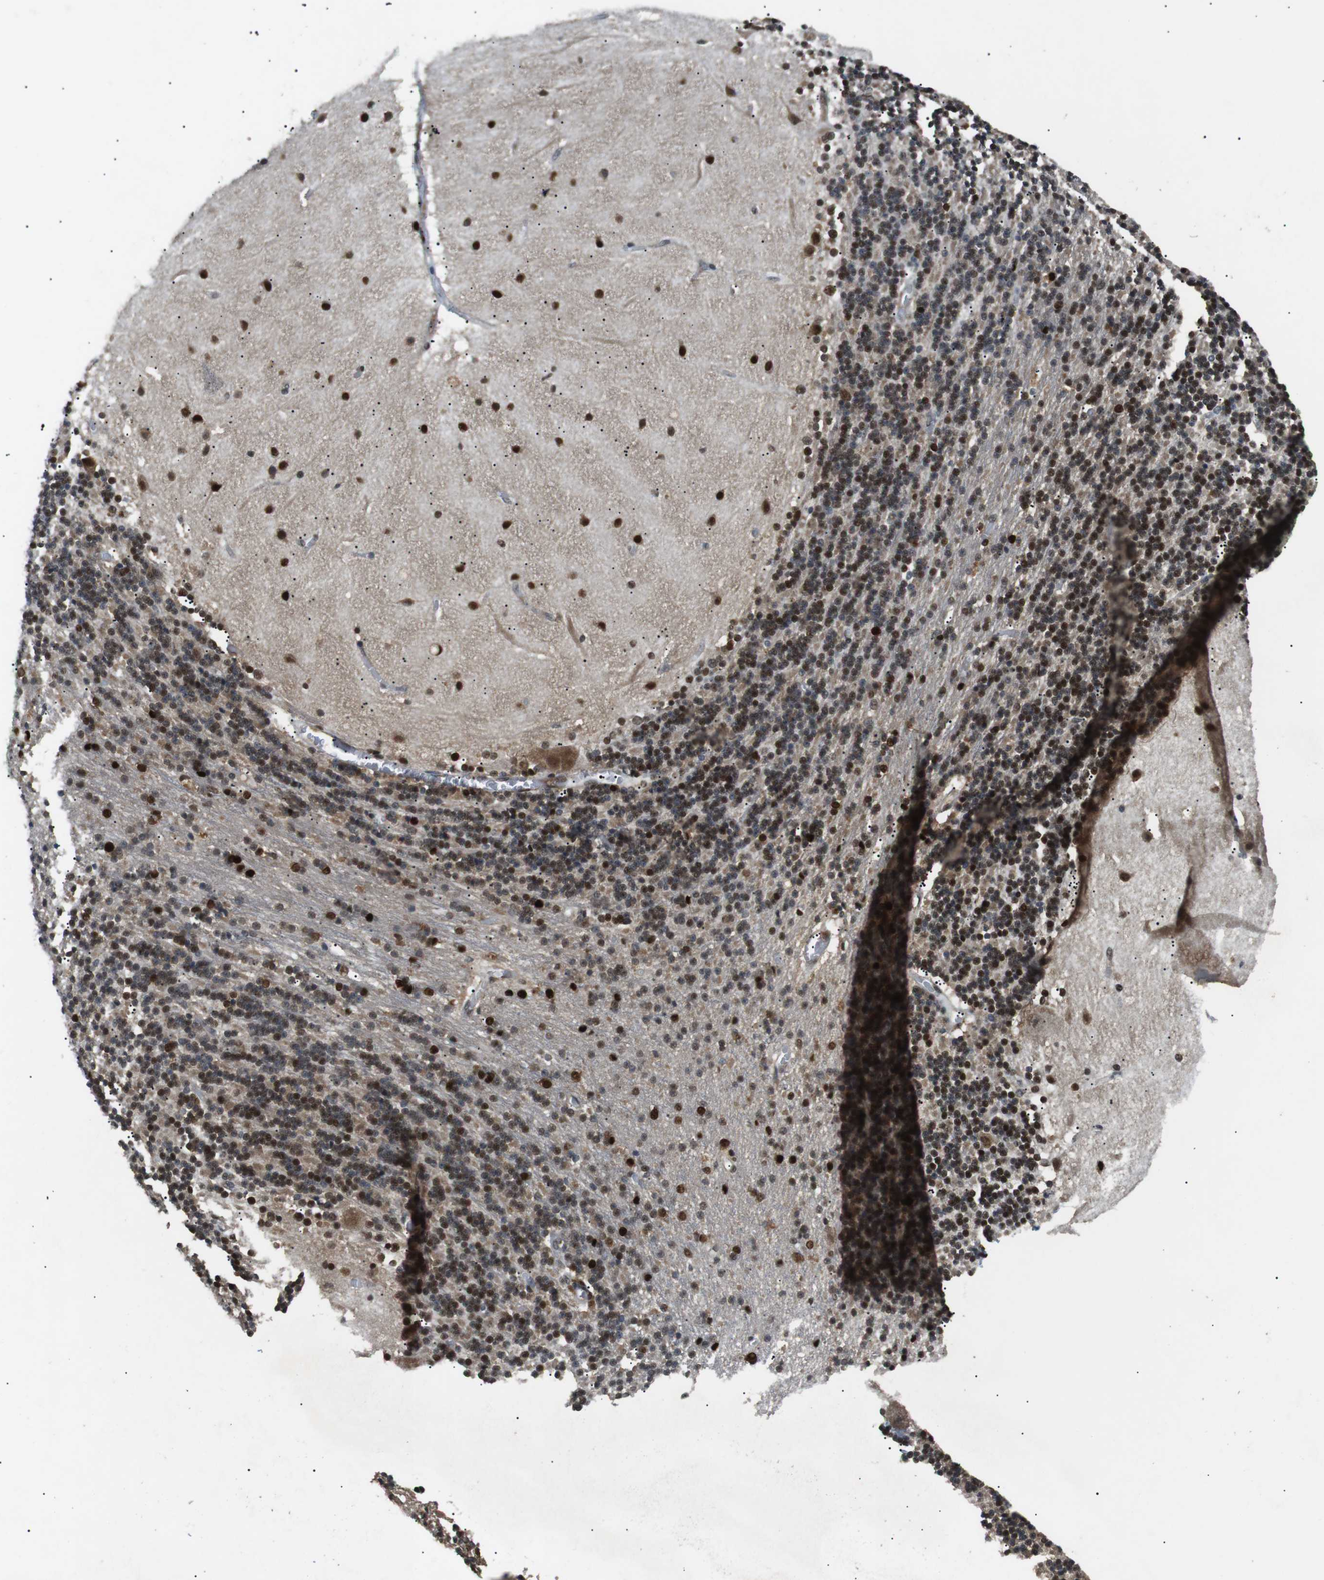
{"staining": {"intensity": "moderate", "quantity": ">75%", "location": "nuclear"}, "tissue": "cerebellum", "cell_type": "Cells in granular layer", "image_type": "normal", "snomed": [{"axis": "morphology", "description": "Normal tissue, NOS"}, {"axis": "topography", "description": "Cerebellum"}], "caption": "Immunohistochemical staining of benign human cerebellum reveals >75% levels of moderate nuclear protein expression in about >75% of cells in granular layer.", "gene": "ORAI3", "patient": {"sex": "female", "age": 54}}